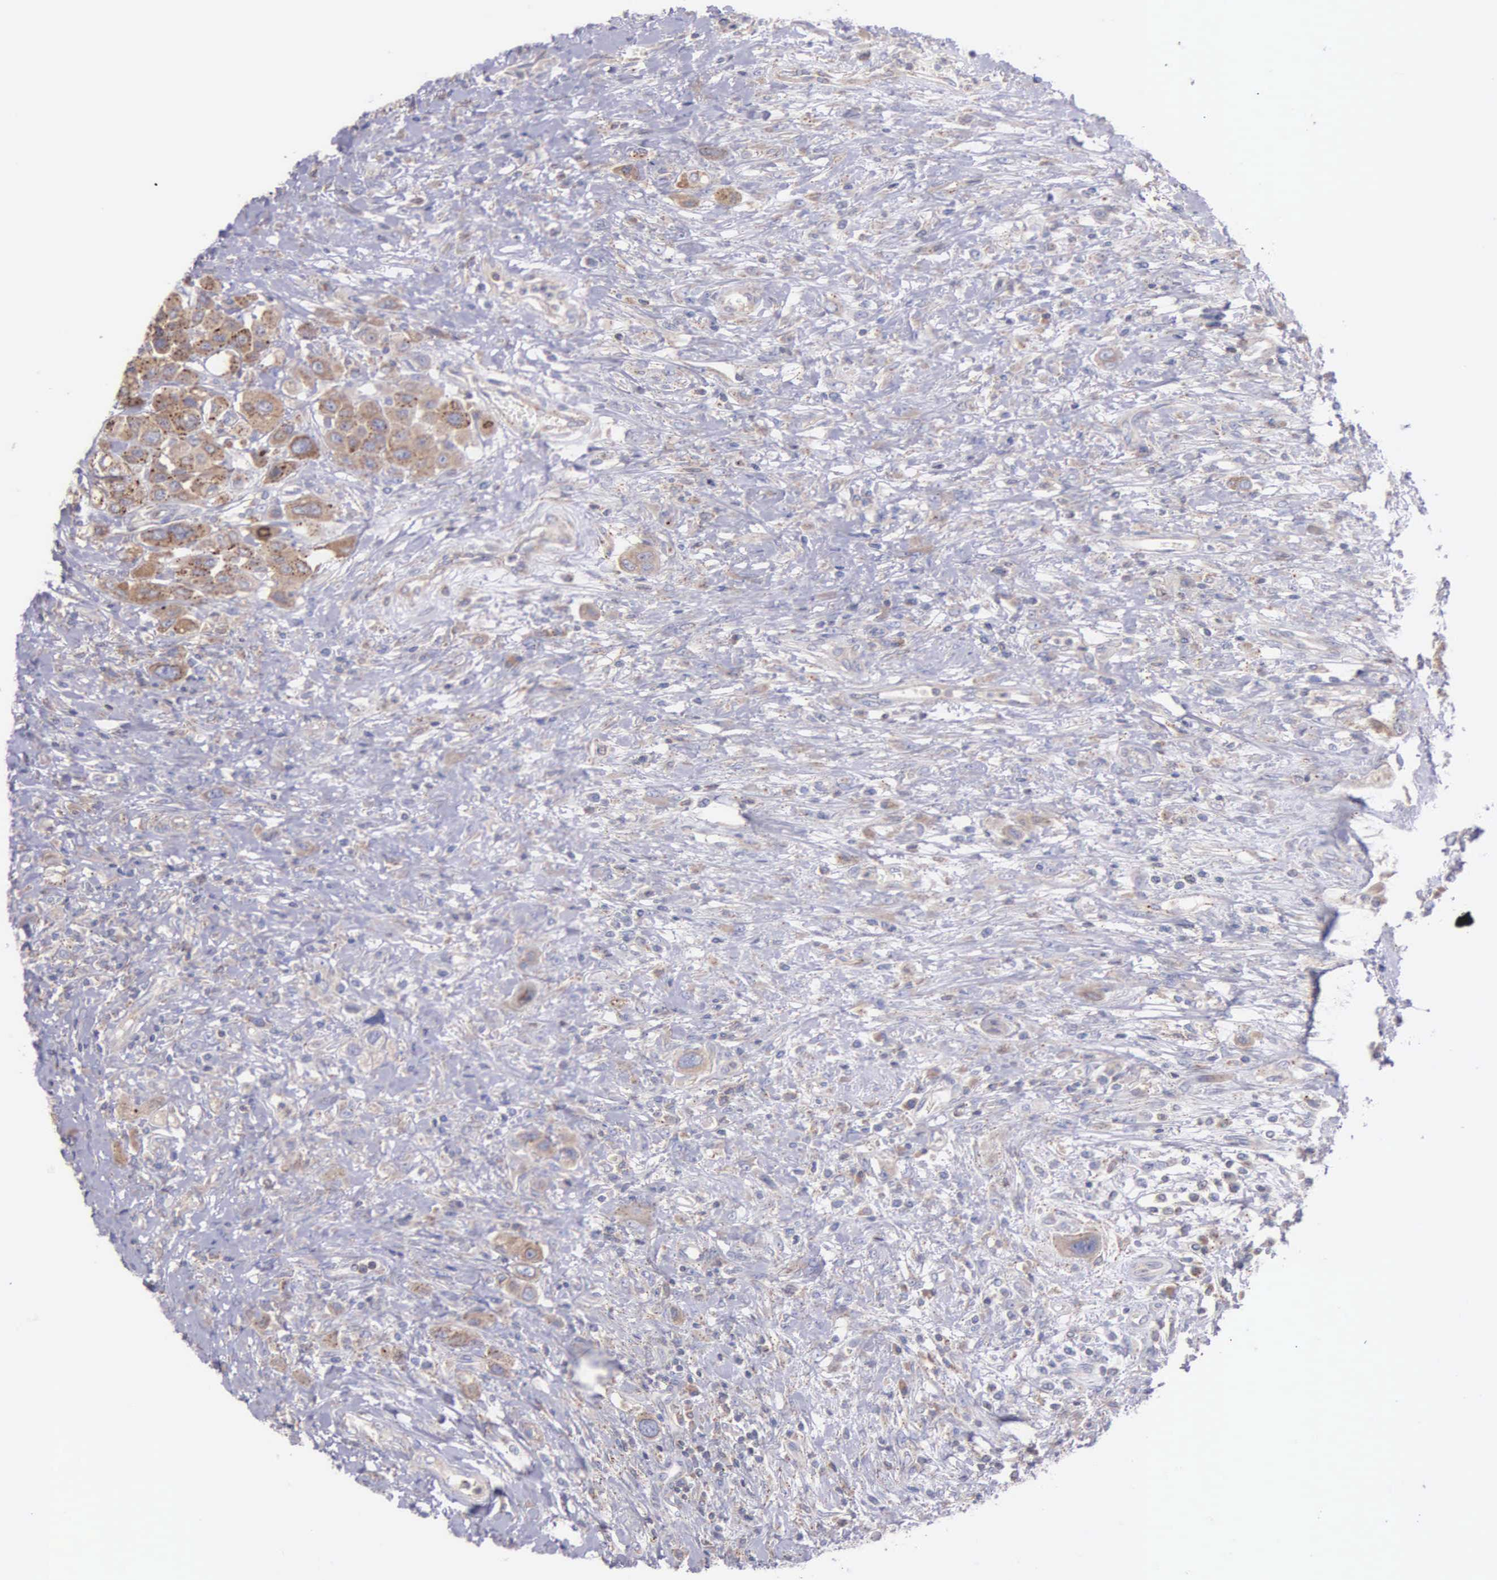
{"staining": {"intensity": "moderate", "quantity": ">75%", "location": "cytoplasmic/membranous"}, "tissue": "urothelial cancer", "cell_type": "Tumor cells", "image_type": "cancer", "snomed": [{"axis": "morphology", "description": "Urothelial carcinoma, High grade"}, {"axis": "topography", "description": "Urinary bladder"}], "caption": "A medium amount of moderate cytoplasmic/membranous staining is seen in about >75% of tumor cells in urothelial cancer tissue. (DAB (3,3'-diaminobenzidine) IHC with brightfield microscopy, high magnification).", "gene": "MIA2", "patient": {"sex": "male", "age": 50}}